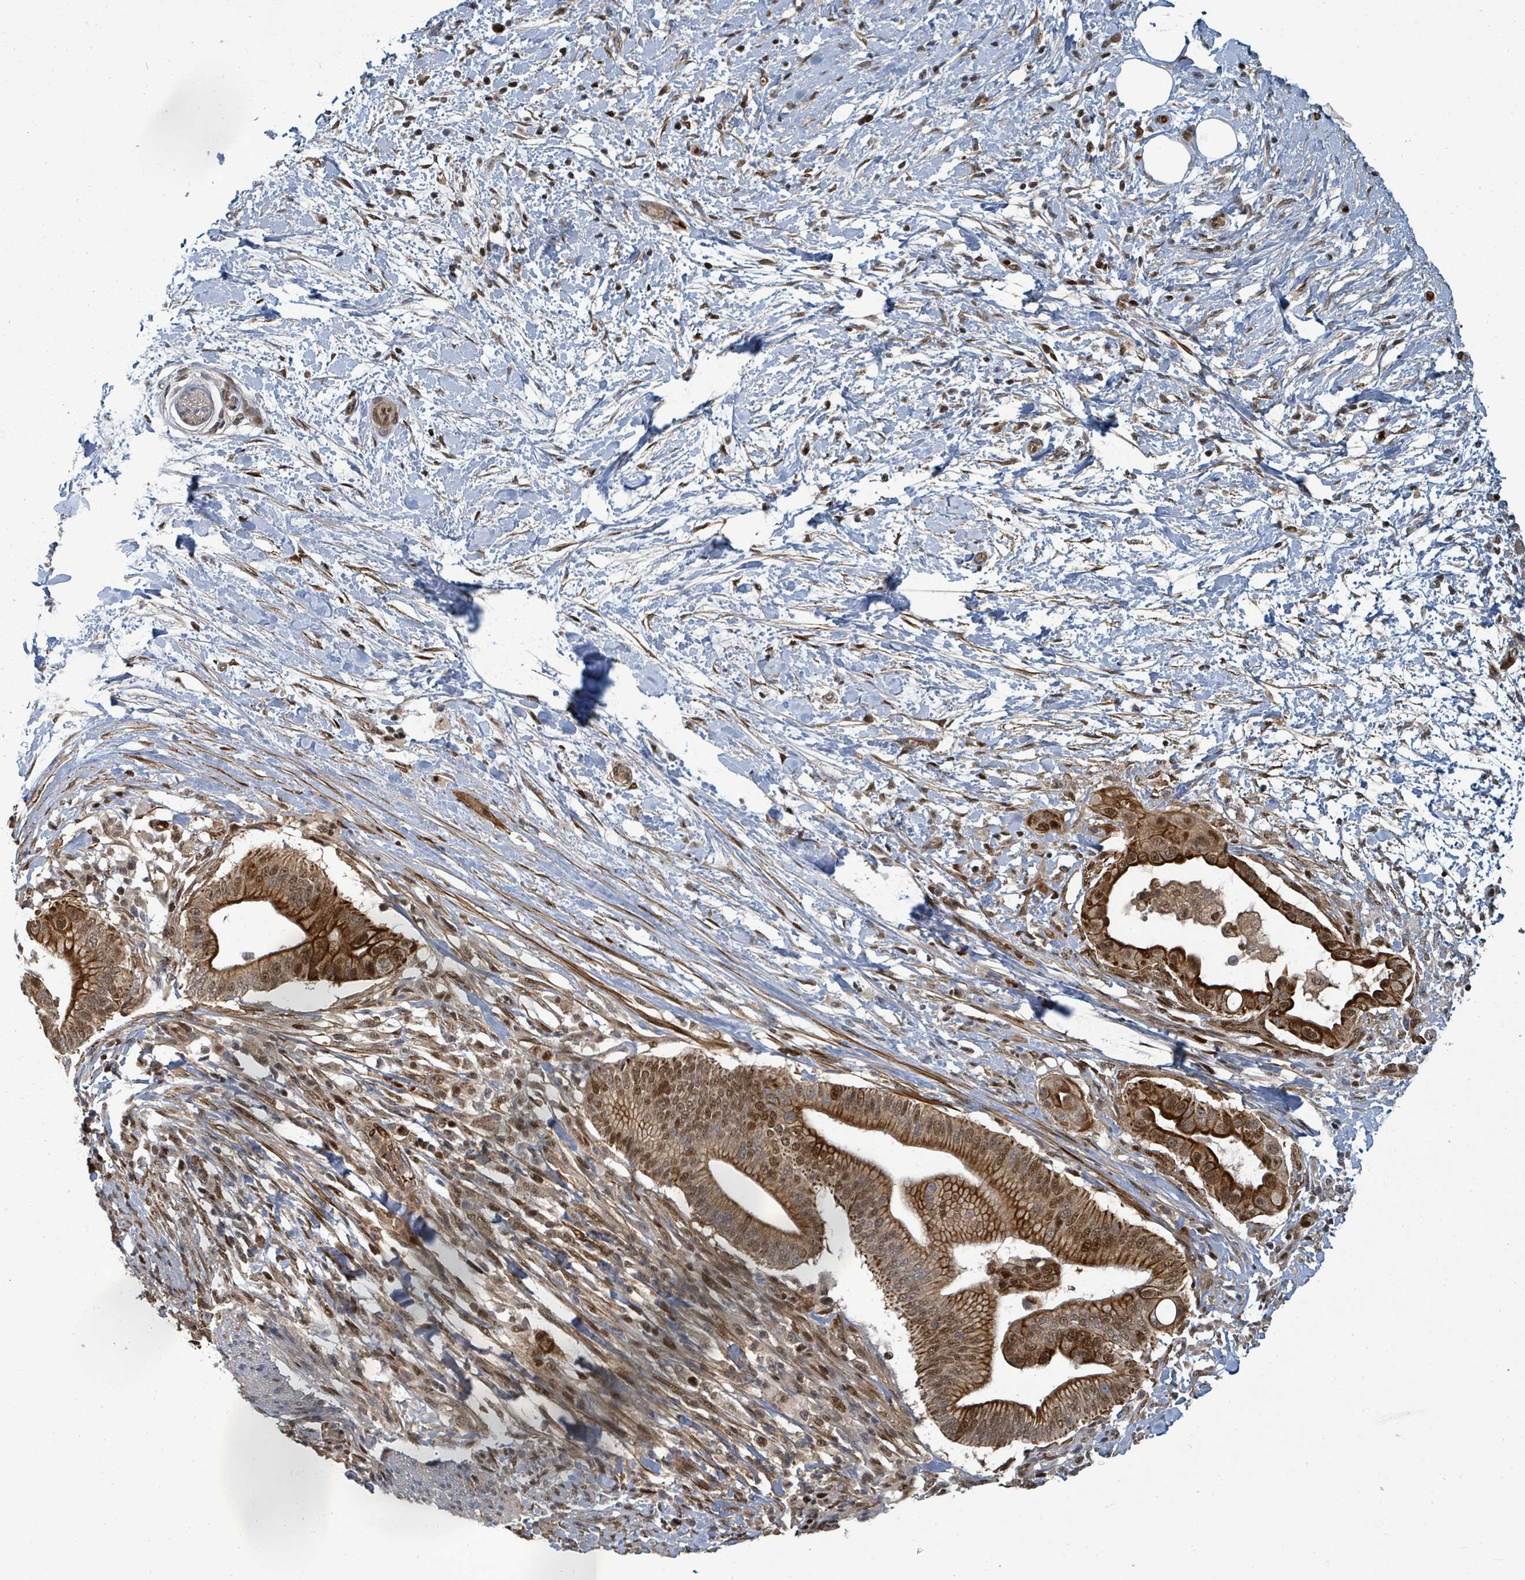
{"staining": {"intensity": "strong", "quantity": ">75%", "location": "cytoplasmic/membranous,nuclear"}, "tissue": "pancreatic cancer", "cell_type": "Tumor cells", "image_type": "cancer", "snomed": [{"axis": "morphology", "description": "Adenocarcinoma, NOS"}, {"axis": "topography", "description": "Pancreas"}], "caption": "Pancreatic cancer (adenocarcinoma) tissue demonstrates strong cytoplasmic/membranous and nuclear staining in approximately >75% of tumor cells", "gene": "TRDMT1", "patient": {"sex": "male", "age": 68}}